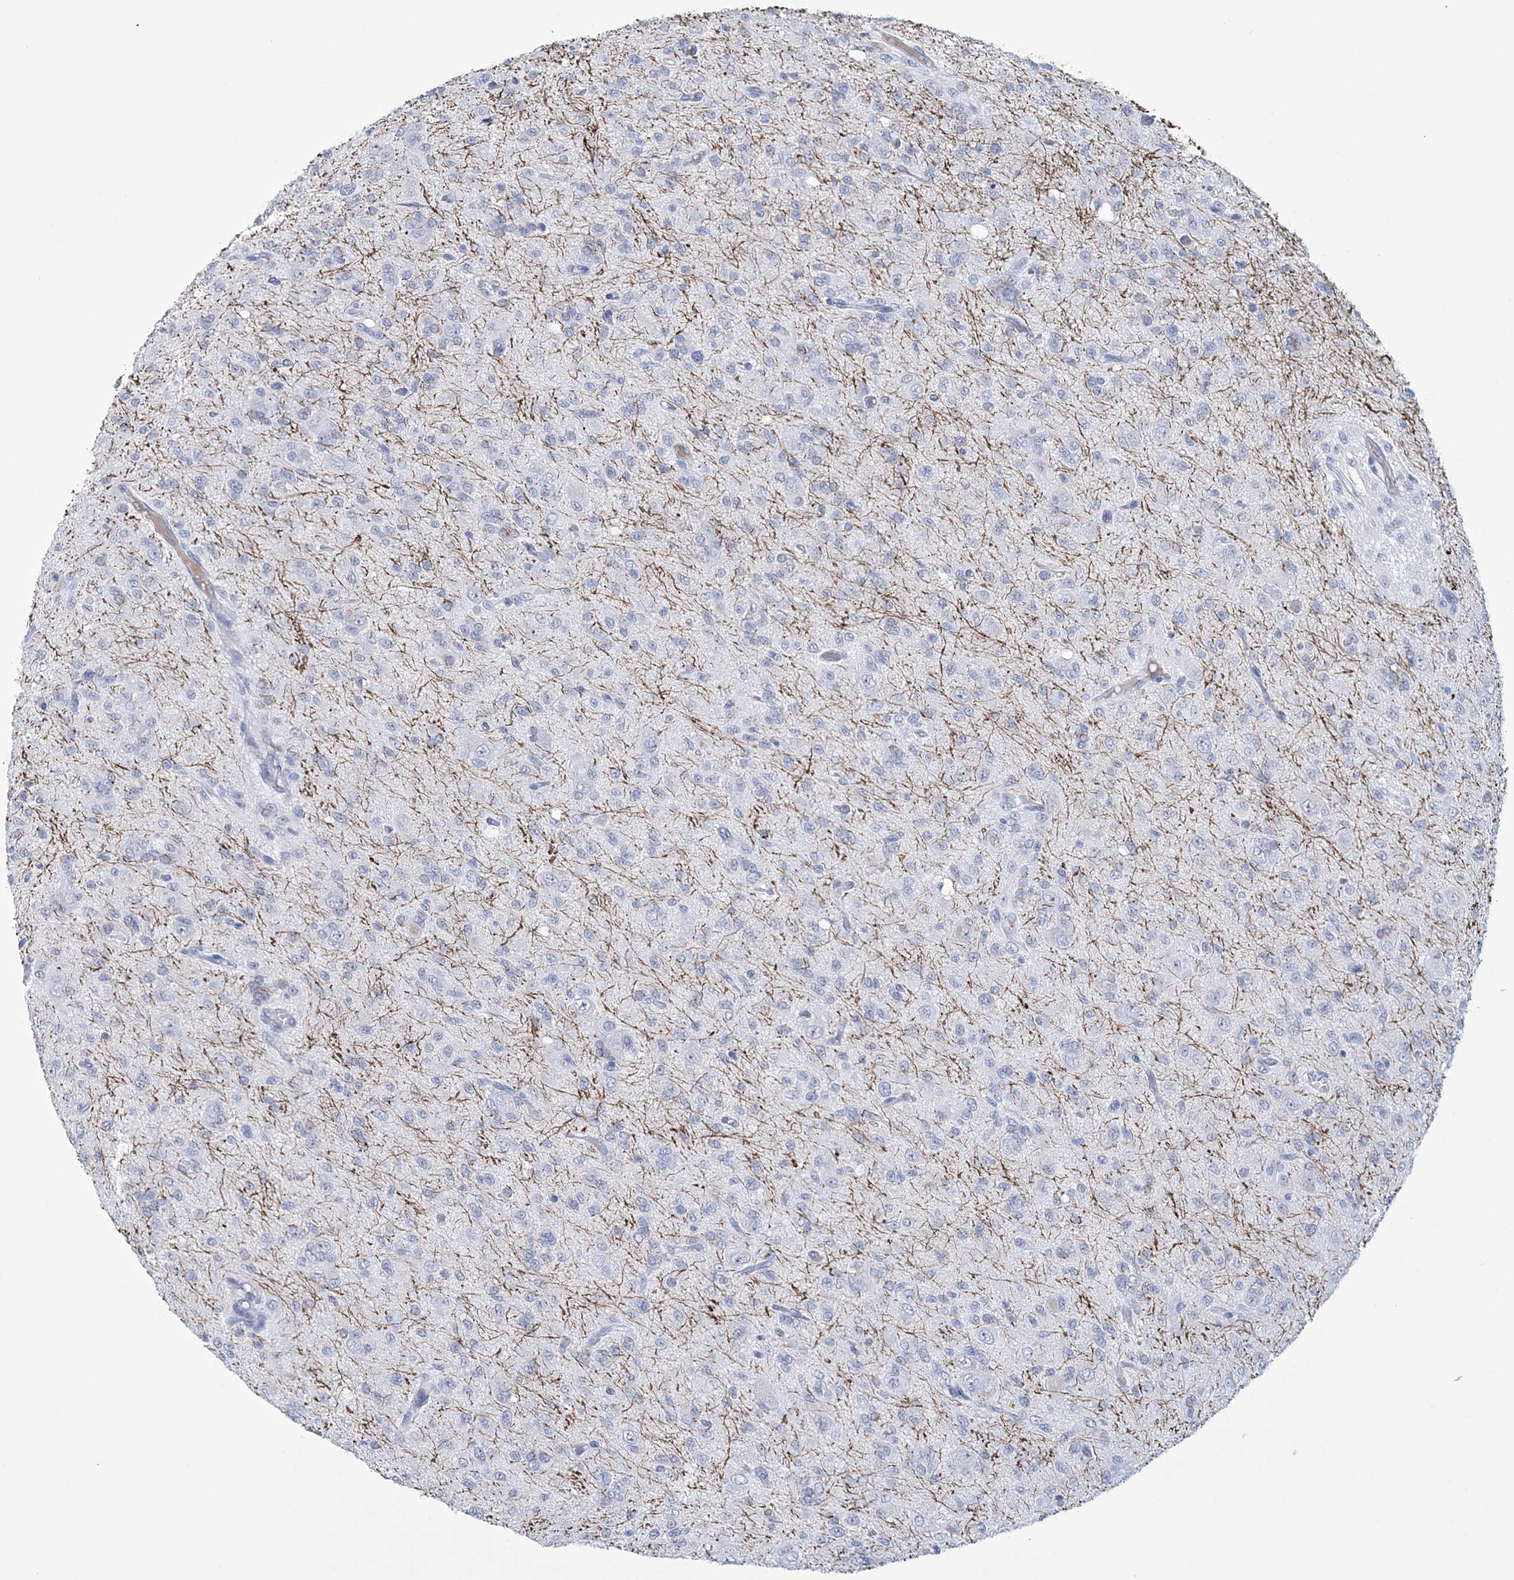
{"staining": {"intensity": "negative", "quantity": "none", "location": "none"}, "tissue": "glioma", "cell_type": "Tumor cells", "image_type": "cancer", "snomed": [{"axis": "morphology", "description": "Glioma, malignant, High grade"}, {"axis": "topography", "description": "Brain"}], "caption": "Tumor cells show no significant positivity in glioma. The staining was performed using DAB (3,3'-diaminobenzidine) to visualize the protein expression in brown, while the nuclei were stained in blue with hematoxylin (Magnification: 20x).", "gene": "DPCD", "patient": {"sex": "female", "age": 59}}